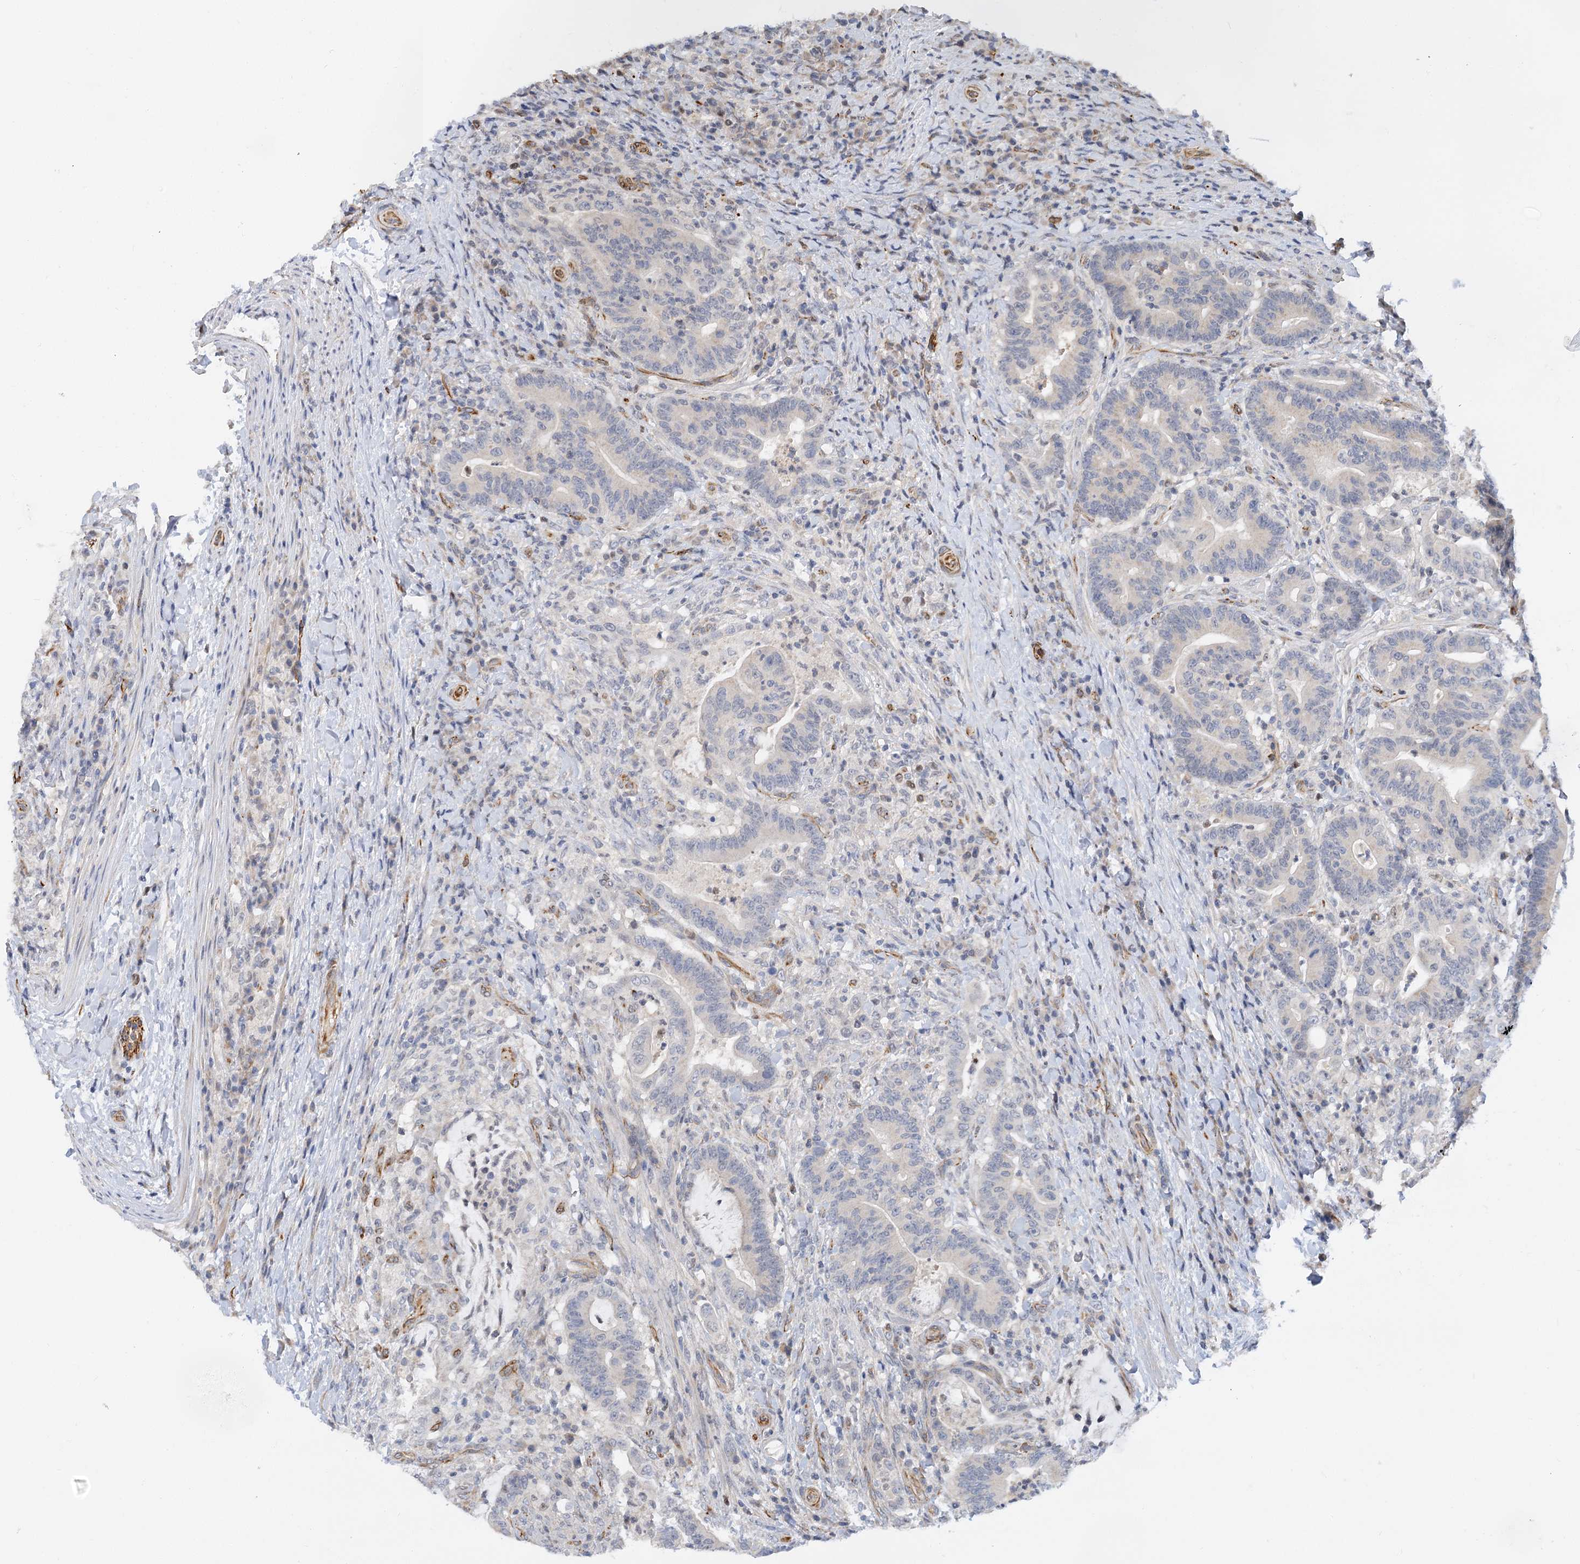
{"staining": {"intensity": "negative", "quantity": "none", "location": "none"}, "tissue": "colorectal cancer", "cell_type": "Tumor cells", "image_type": "cancer", "snomed": [{"axis": "morphology", "description": "Adenocarcinoma, NOS"}, {"axis": "topography", "description": "Colon"}], "caption": "Protein analysis of colorectal adenocarcinoma reveals no significant expression in tumor cells. (DAB IHC, high magnification).", "gene": "NELL2", "patient": {"sex": "female", "age": 66}}